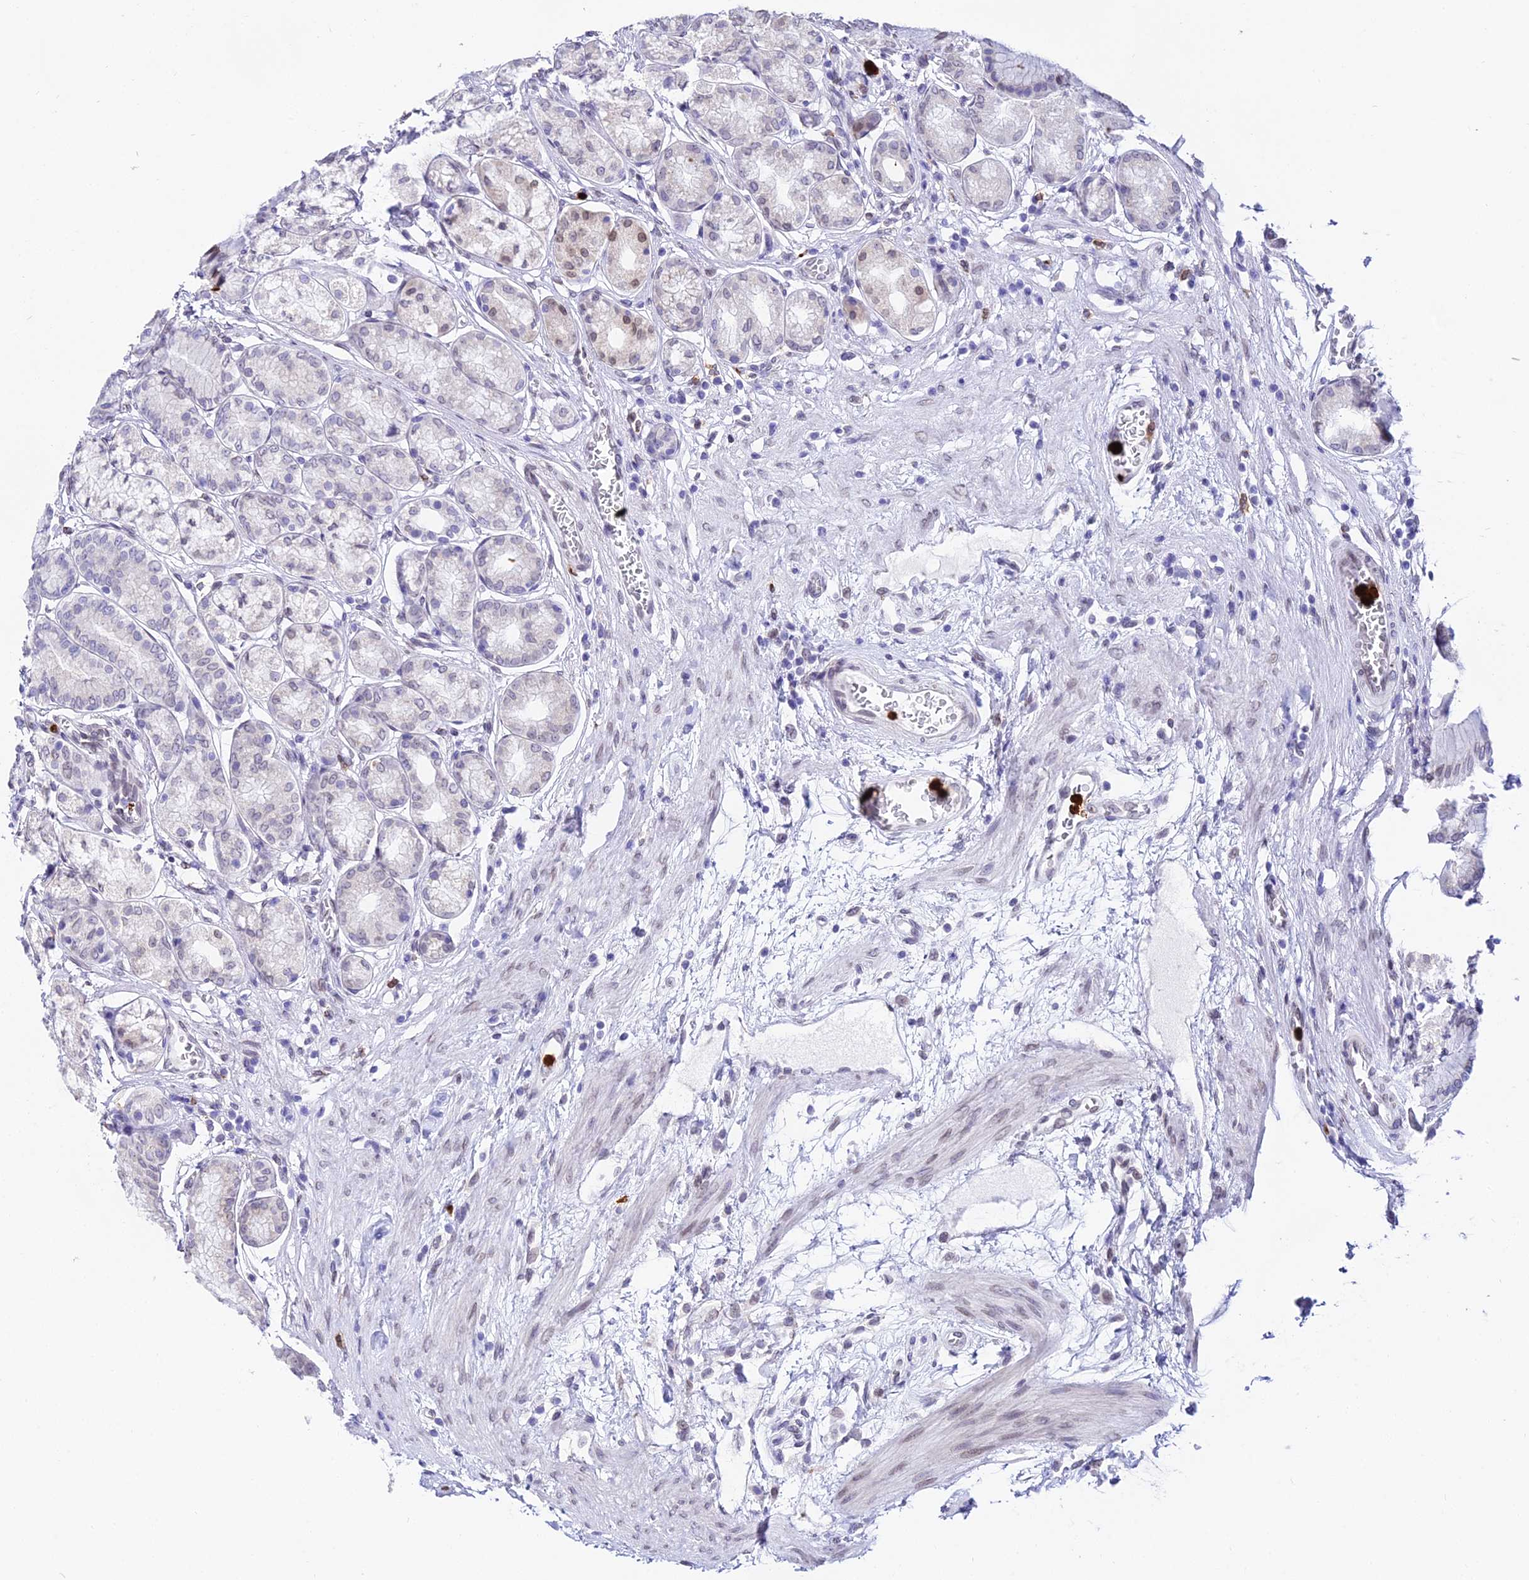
{"staining": {"intensity": "moderate", "quantity": "<25%", "location": "cytoplasmic/membranous,nuclear"}, "tissue": "stomach", "cell_type": "Glandular cells", "image_type": "normal", "snomed": [{"axis": "morphology", "description": "Normal tissue, NOS"}, {"axis": "morphology", "description": "Adenocarcinoma, NOS"}, {"axis": "morphology", "description": "Adenocarcinoma, High grade"}, {"axis": "topography", "description": "Stomach, upper"}, {"axis": "topography", "description": "Stomach"}], "caption": "Immunohistochemical staining of unremarkable stomach shows <25% levels of moderate cytoplasmic/membranous,nuclear protein expression in about <25% of glandular cells.", "gene": "MCM10", "patient": {"sex": "female", "age": 65}}